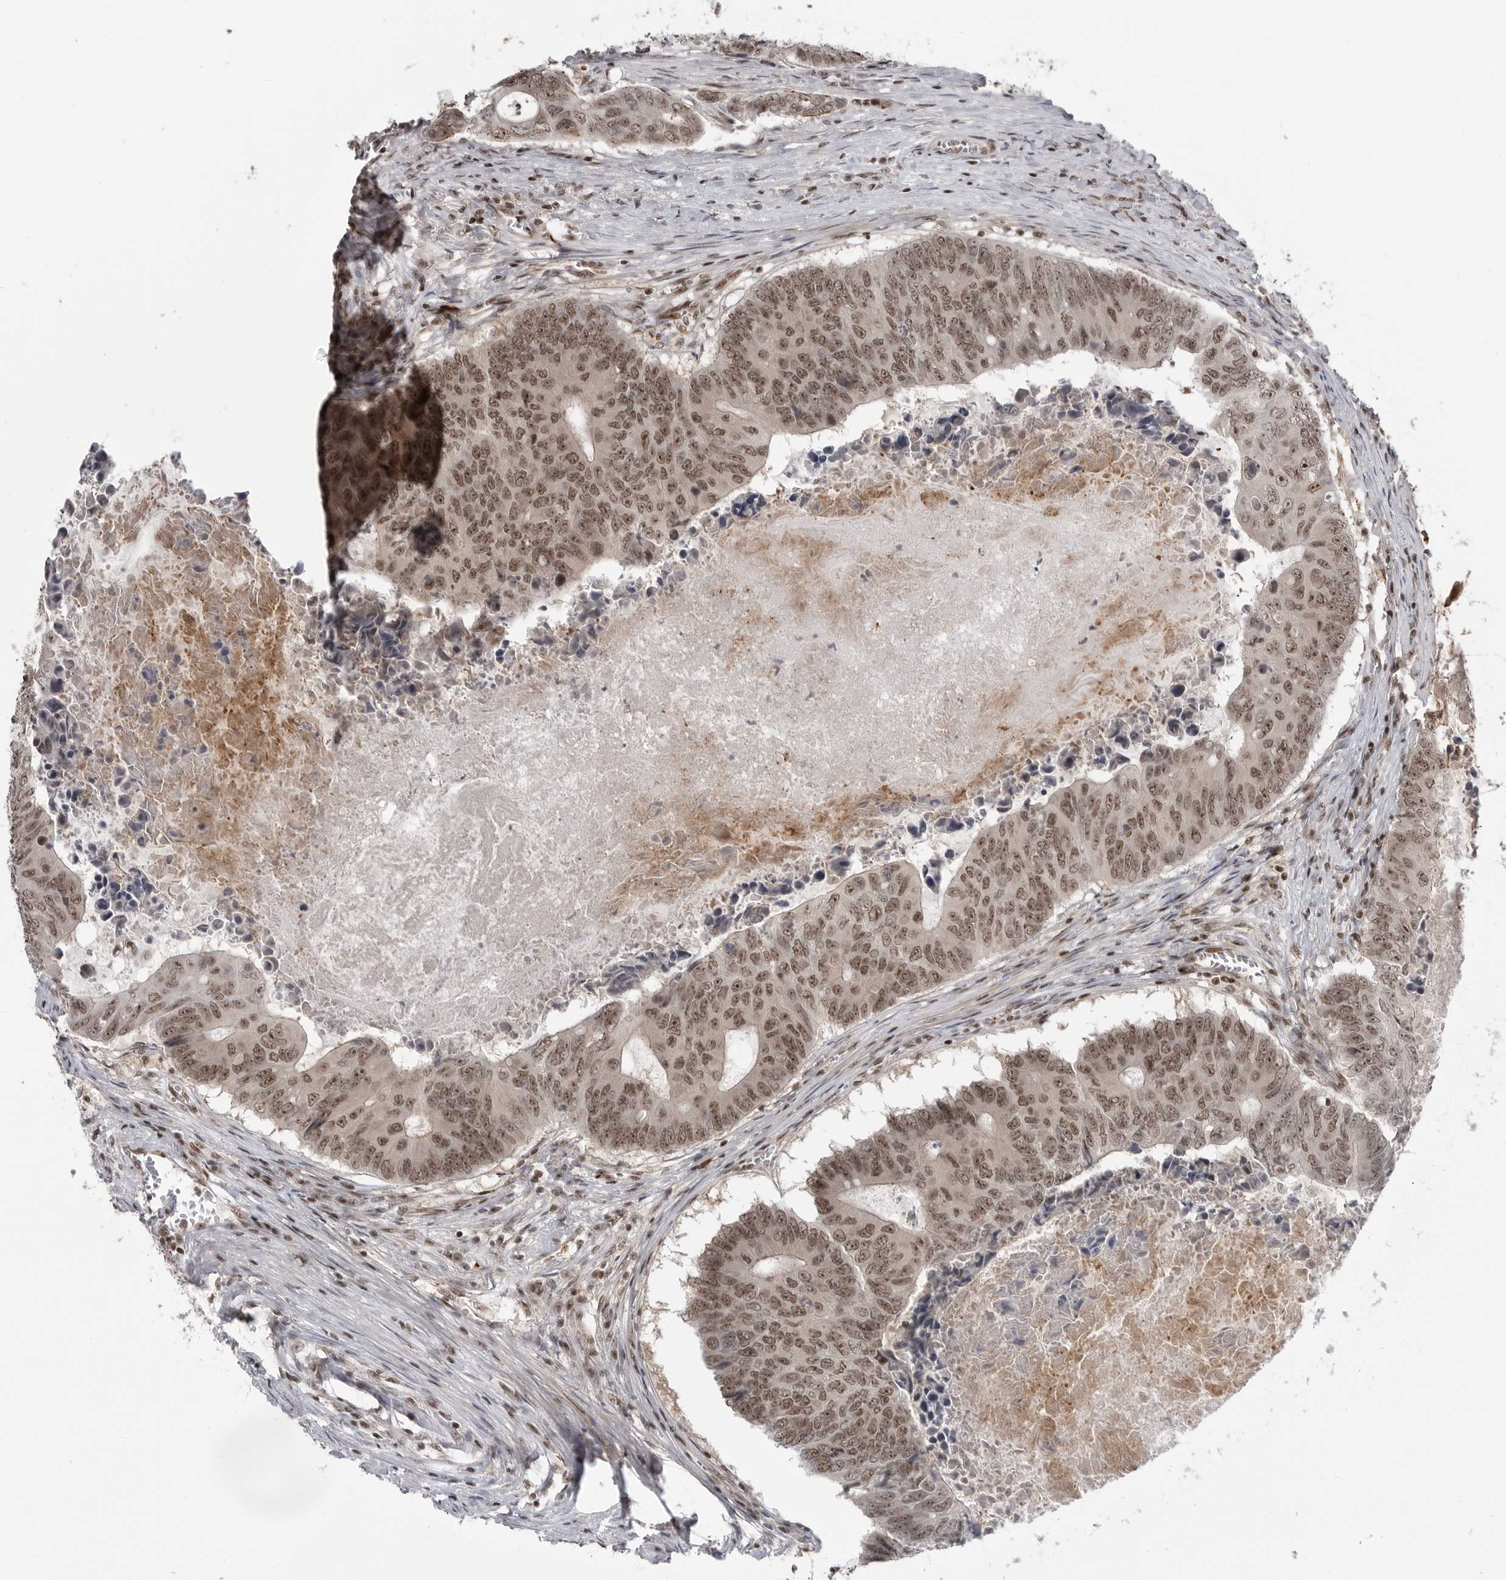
{"staining": {"intensity": "moderate", "quantity": ">75%", "location": "nuclear"}, "tissue": "colorectal cancer", "cell_type": "Tumor cells", "image_type": "cancer", "snomed": [{"axis": "morphology", "description": "Adenocarcinoma, NOS"}, {"axis": "topography", "description": "Colon"}], "caption": "There is medium levels of moderate nuclear positivity in tumor cells of adenocarcinoma (colorectal), as demonstrated by immunohistochemical staining (brown color).", "gene": "TRIM66", "patient": {"sex": "male", "age": 87}}